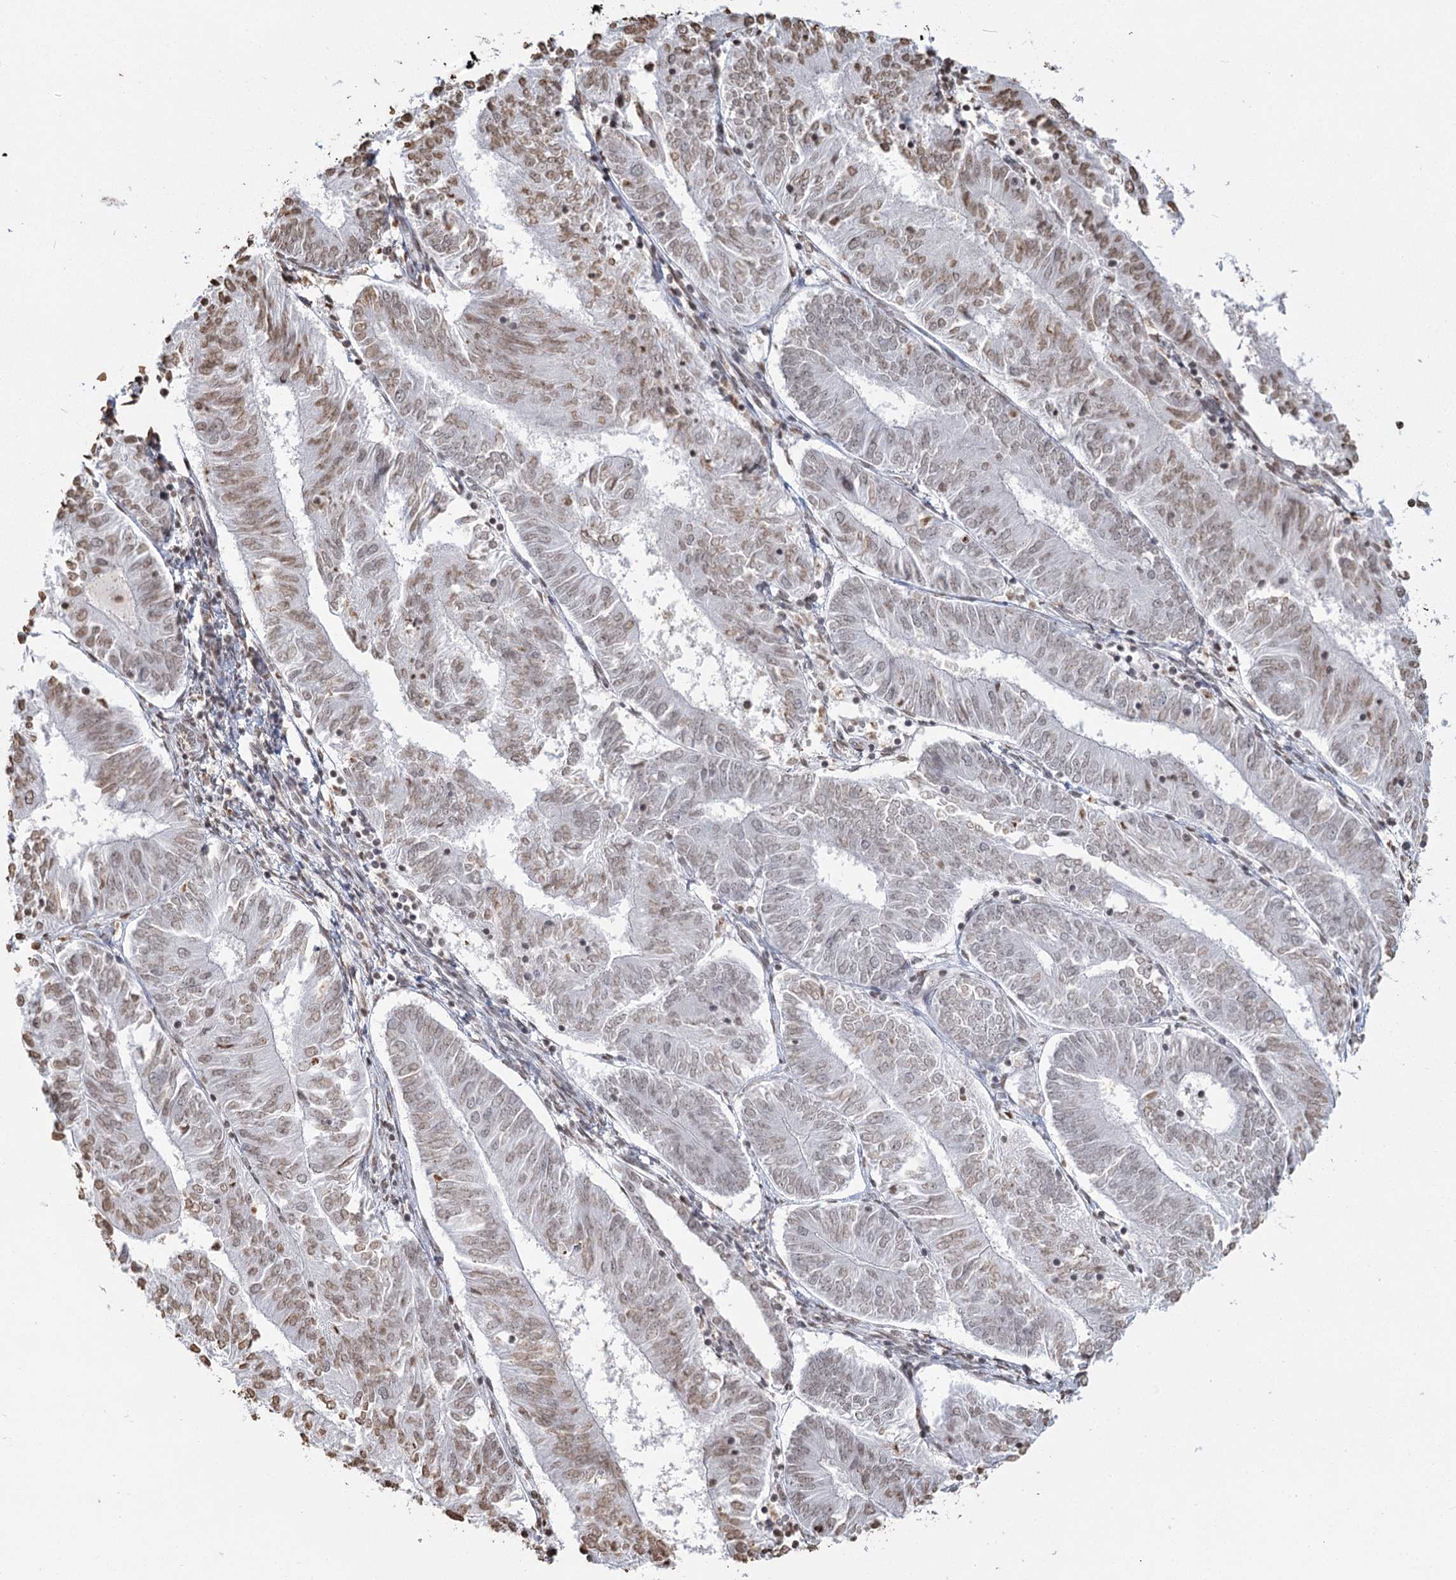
{"staining": {"intensity": "weak", "quantity": "25%-75%", "location": "nuclear"}, "tissue": "endometrial cancer", "cell_type": "Tumor cells", "image_type": "cancer", "snomed": [{"axis": "morphology", "description": "Adenocarcinoma, NOS"}, {"axis": "topography", "description": "Endometrium"}], "caption": "IHC (DAB (3,3'-diaminobenzidine)) staining of endometrial adenocarcinoma shows weak nuclear protein expression in approximately 25%-75% of tumor cells.", "gene": "FAM13A", "patient": {"sex": "female", "age": 58}}